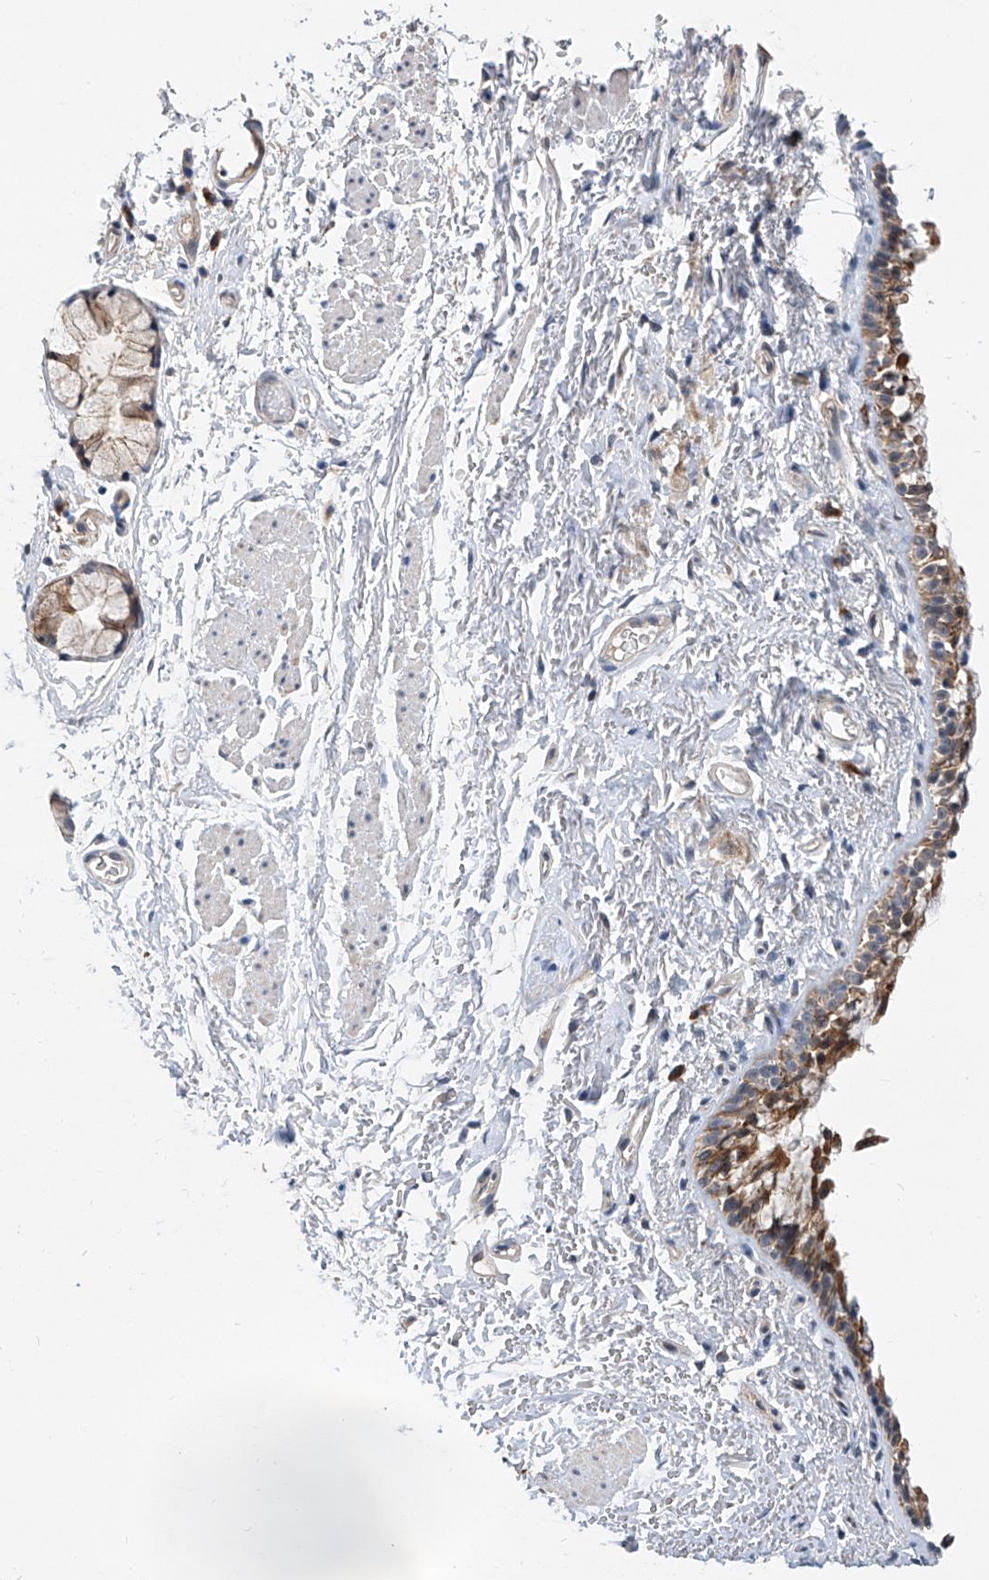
{"staining": {"intensity": "moderate", "quantity": ">75%", "location": "cytoplasmic/membranous"}, "tissue": "bronchus", "cell_type": "Respiratory epithelial cells", "image_type": "normal", "snomed": [{"axis": "morphology", "description": "Normal tissue, NOS"}, {"axis": "topography", "description": "Cartilage tissue"}, {"axis": "topography", "description": "Bronchus"}], "caption": "This histopathology image reveals immunohistochemistry (IHC) staining of unremarkable human bronchus, with medium moderate cytoplasmic/membranous expression in approximately >75% of respiratory epithelial cells.", "gene": "MFSD4B", "patient": {"sex": "female", "age": 73}}